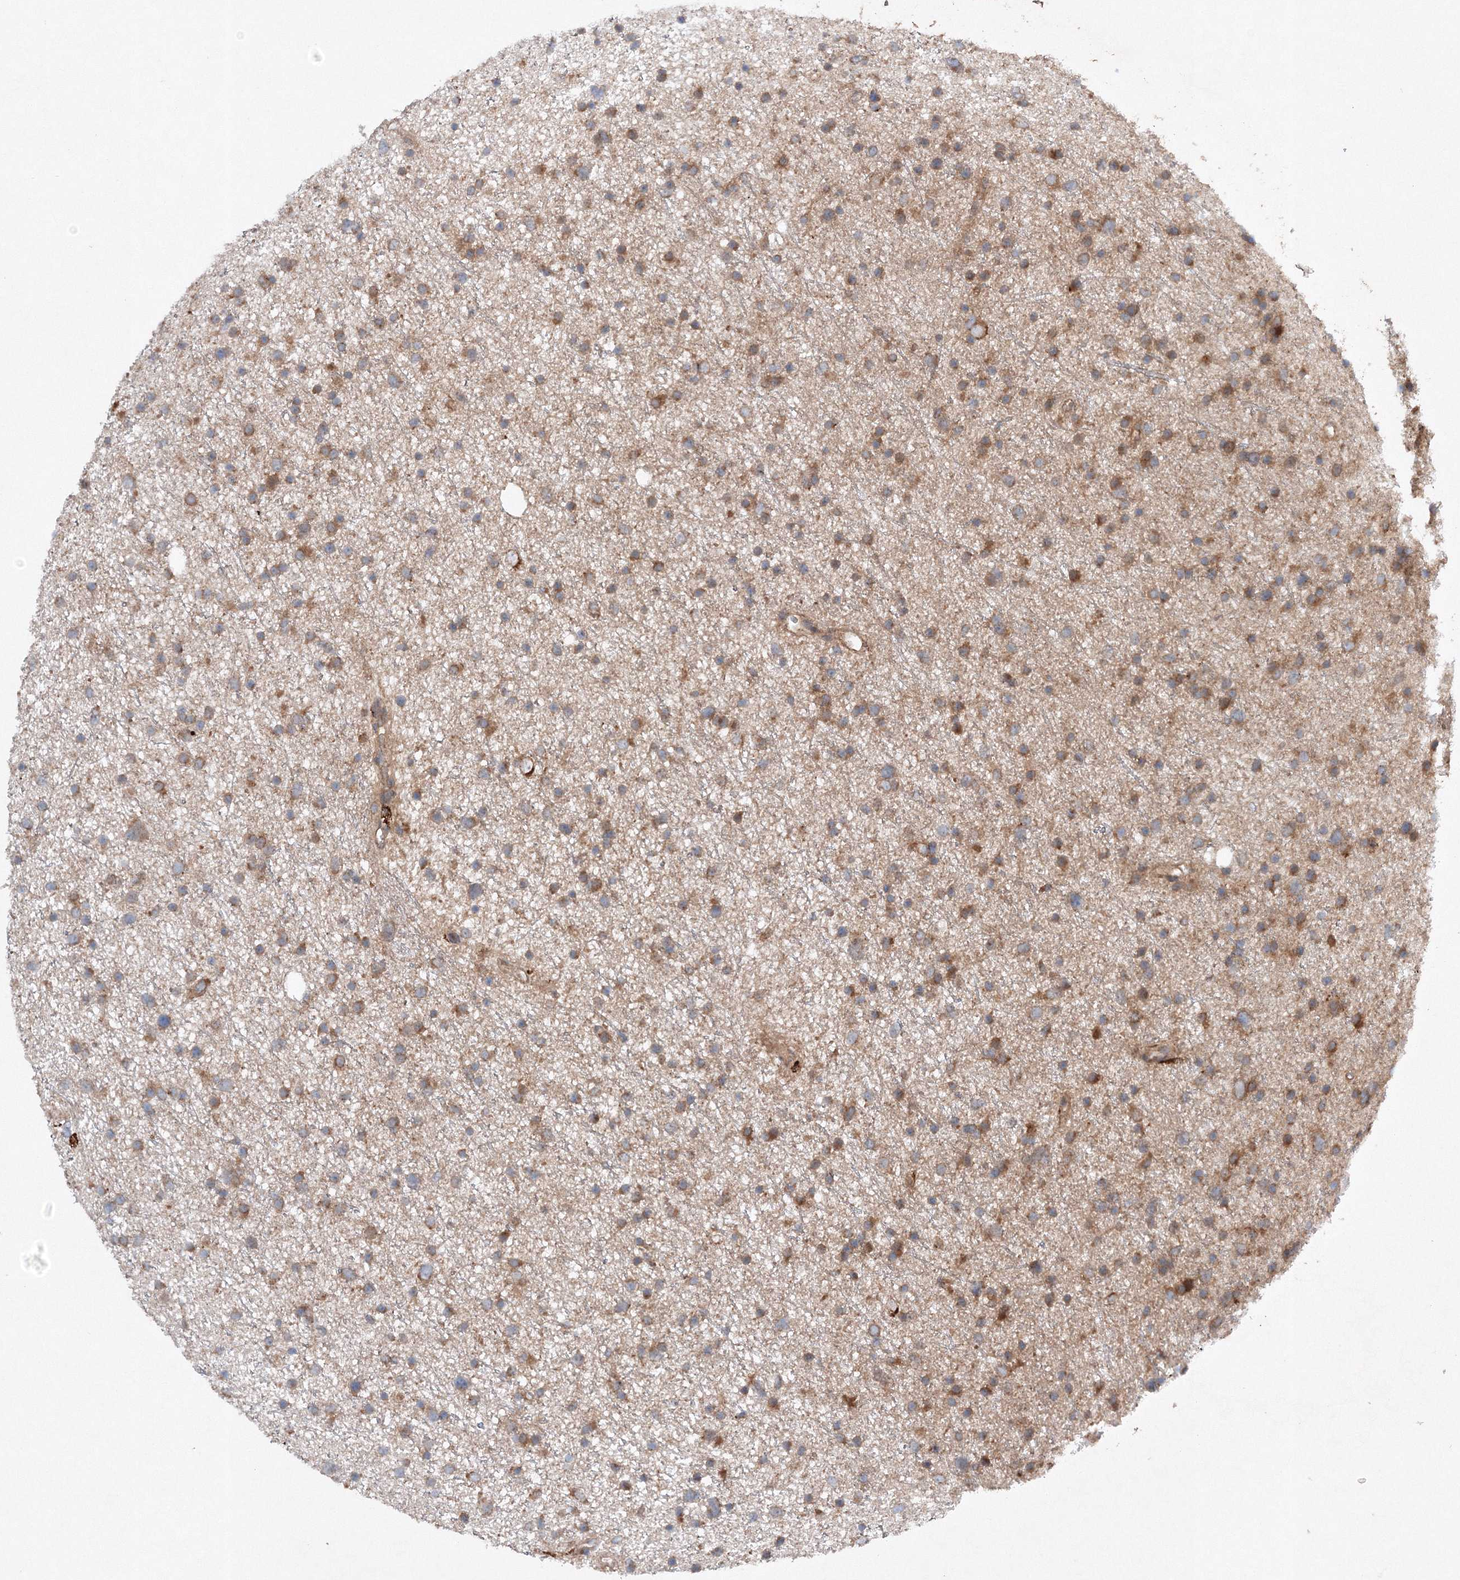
{"staining": {"intensity": "moderate", "quantity": ">75%", "location": "cytoplasmic/membranous"}, "tissue": "glioma", "cell_type": "Tumor cells", "image_type": "cancer", "snomed": [{"axis": "morphology", "description": "Glioma, malignant, Low grade"}, {"axis": "topography", "description": "Cerebral cortex"}], "caption": "Protein staining of glioma tissue exhibits moderate cytoplasmic/membranous staining in approximately >75% of tumor cells.", "gene": "SLC36A1", "patient": {"sex": "female", "age": 39}}